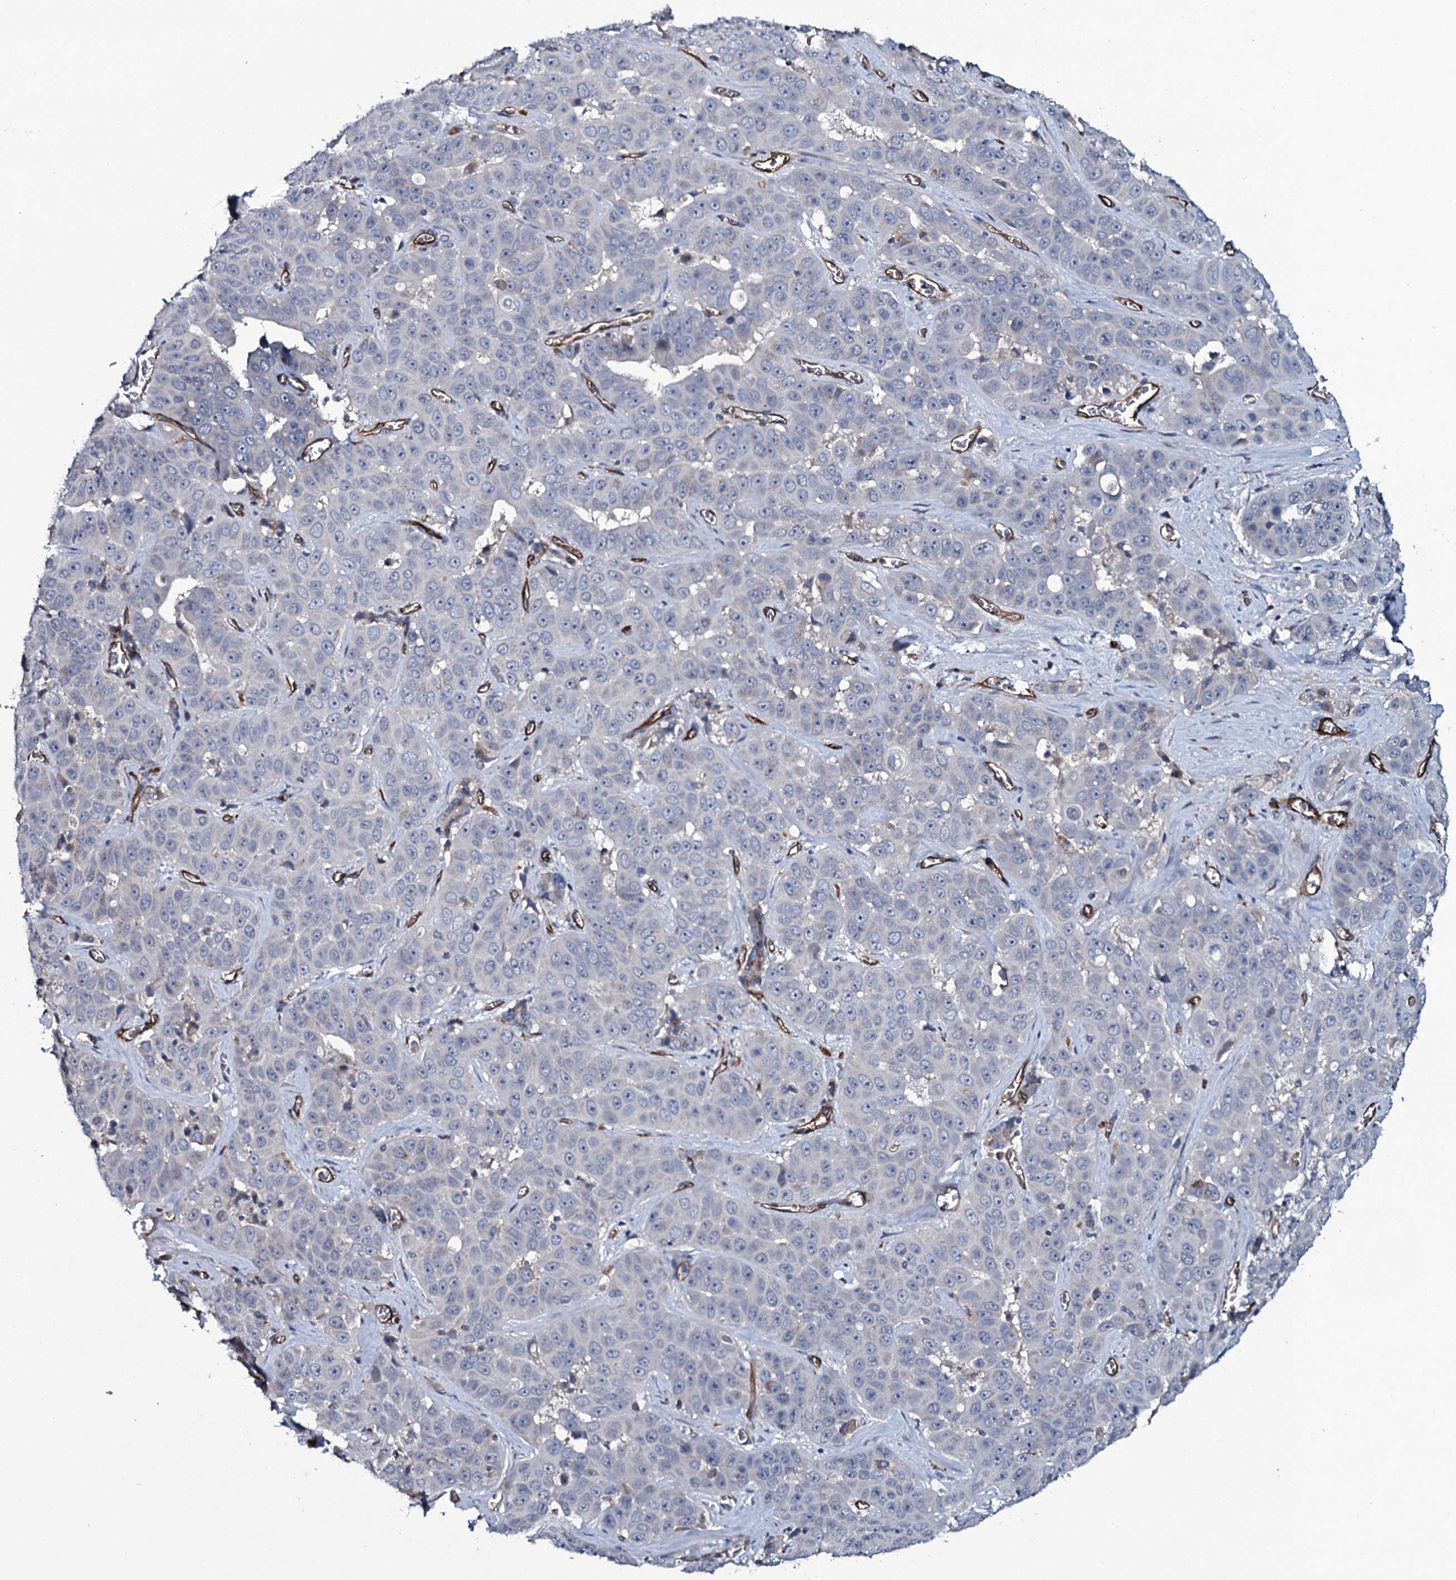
{"staining": {"intensity": "negative", "quantity": "none", "location": "none"}, "tissue": "liver cancer", "cell_type": "Tumor cells", "image_type": "cancer", "snomed": [{"axis": "morphology", "description": "Cholangiocarcinoma"}, {"axis": "topography", "description": "Liver"}], "caption": "Immunohistochemistry micrograph of liver cholangiocarcinoma stained for a protein (brown), which shows no expression in tumor cells. (DAB (3,3'-diaminobenzidine) immunohistochemistry (IHC) visualized using brightfield microscopy, high magnification).", "gene": "CLEC14A", "patient": {"sex": "female", "age": 52}}